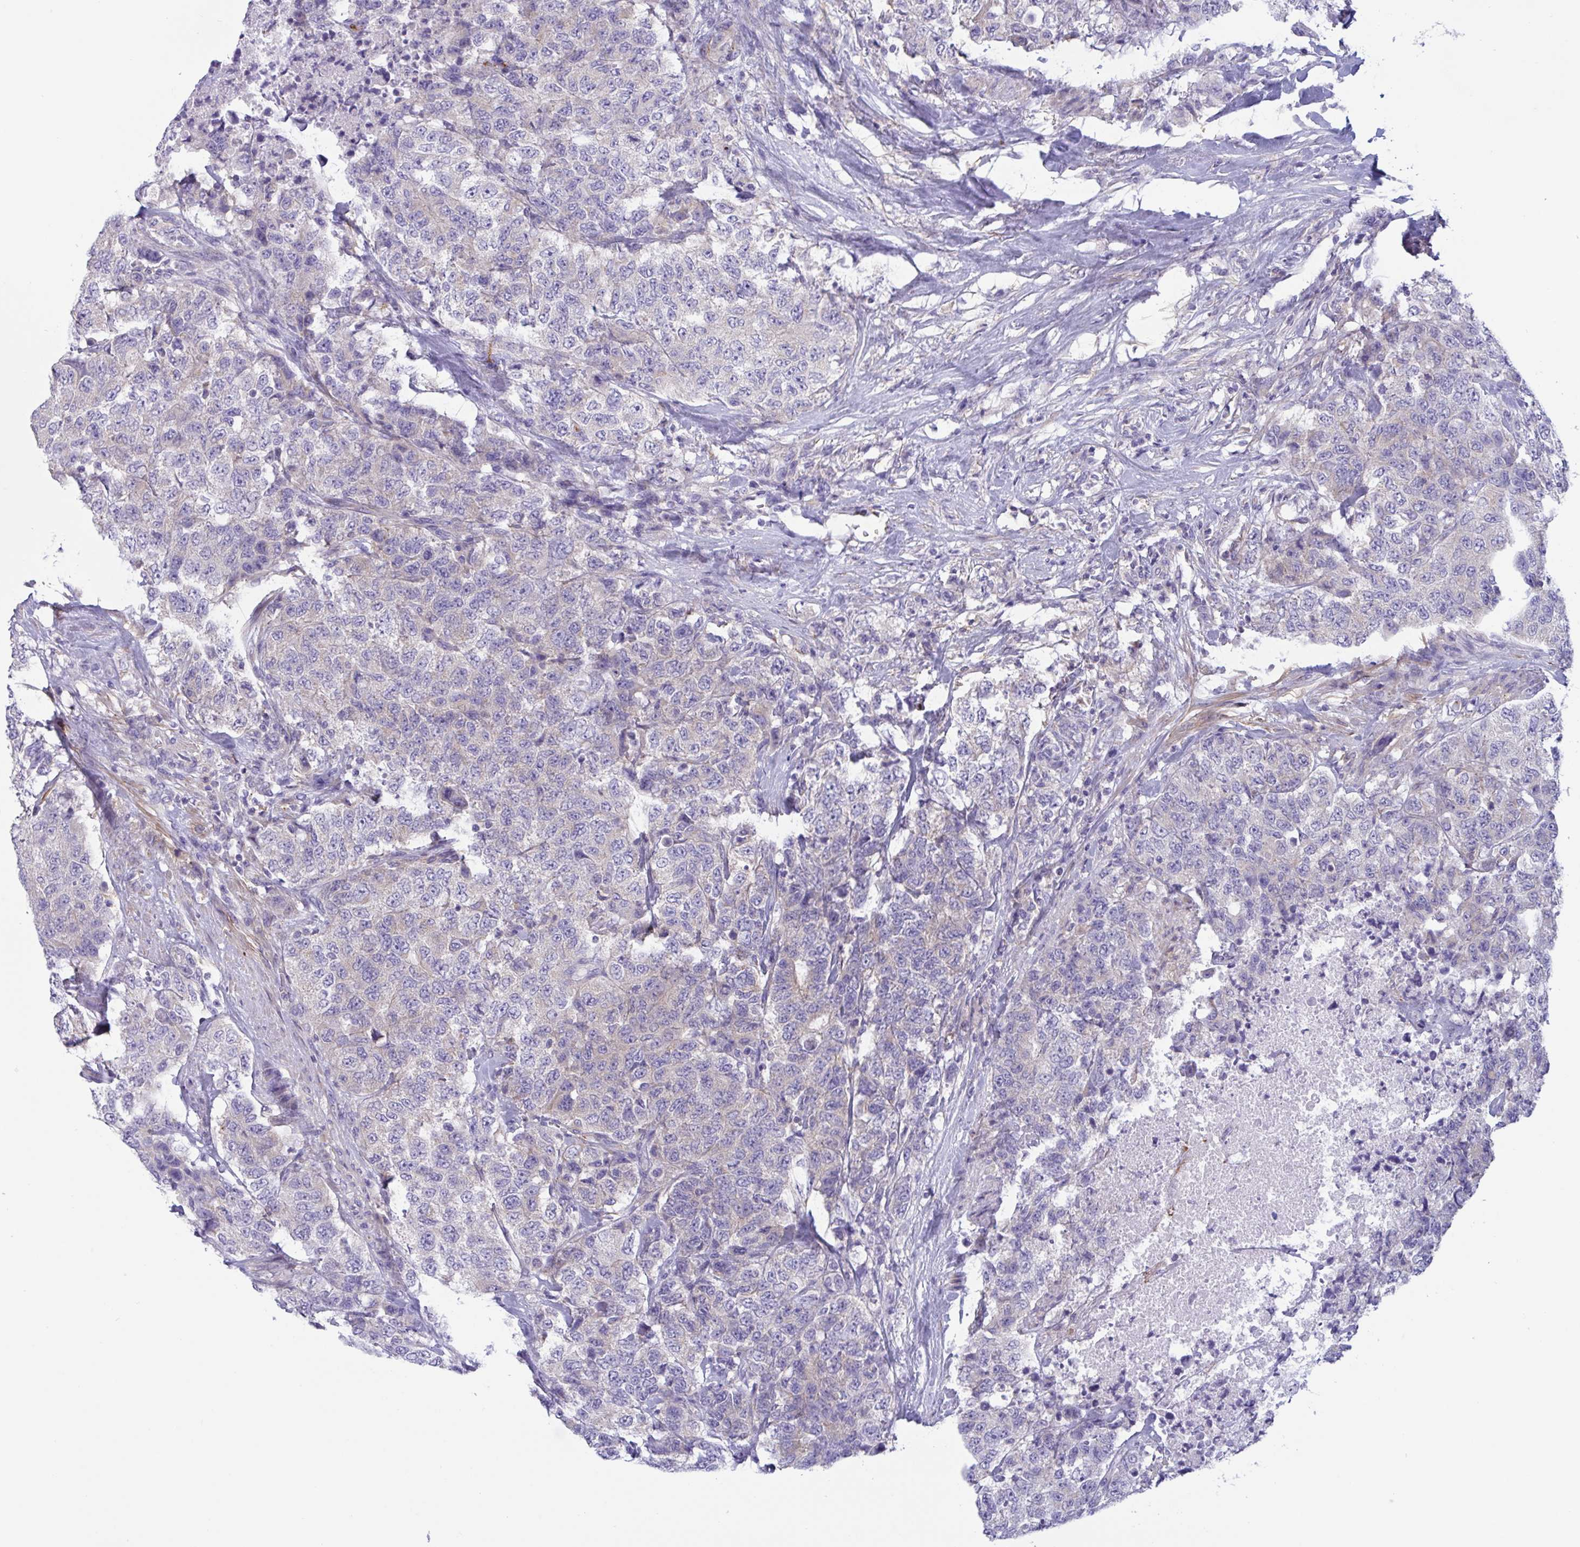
{"staining": {"intensity": "negative", "quantity": "none", "location": "none"}, "tissue": "urothelial cancer", "cell_type": "Tumor cells", "image_type": "cancer", "snomed": [{"axis": "morphology", "description": "Urothelial carcinoma, High grade"}, {"axis": "topography", "description": "Urinary bladder"}], "caption": "Tumor cells show no significant staining in high-grade urothelial carcinoma.", "gene": "OXLD1", "patient": {"sex": "female", "age": 78}}